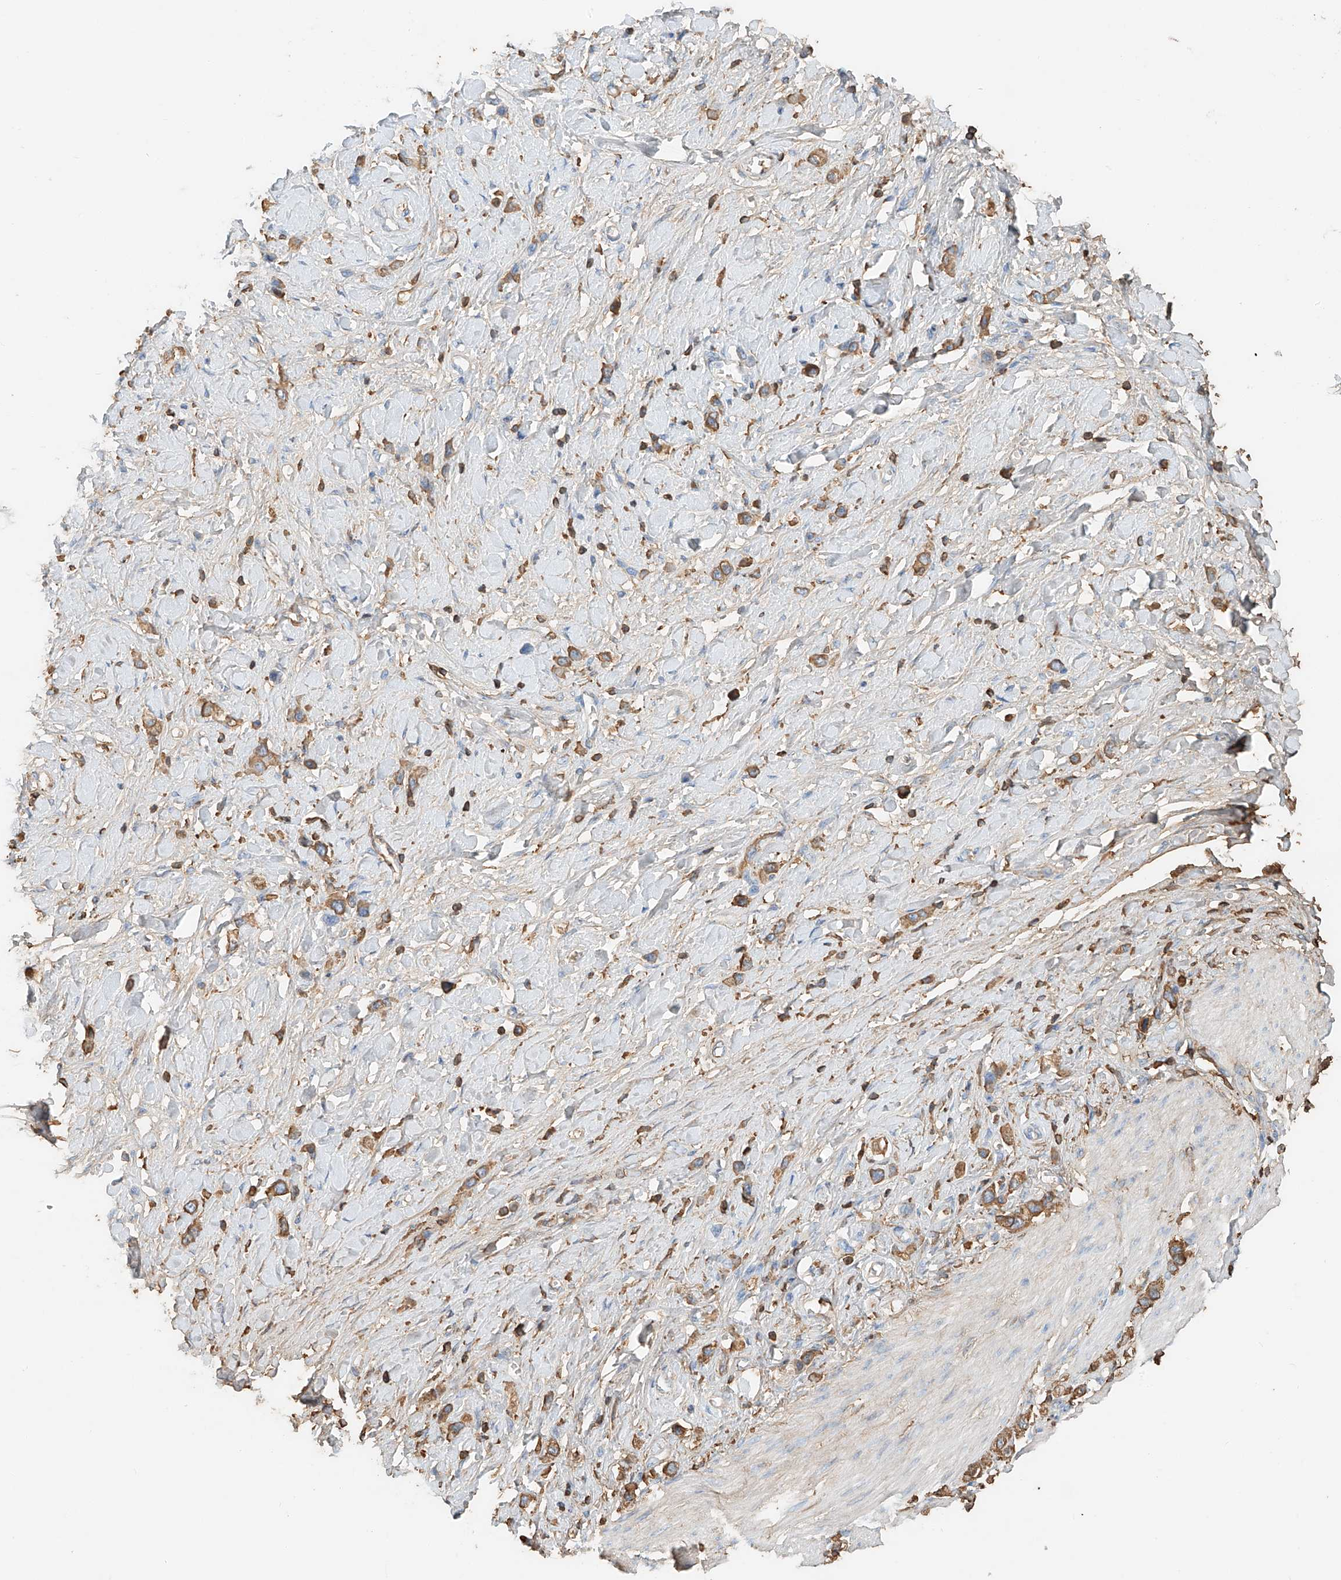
{"staining": {"intensity": "moderate", "quantity": "25%-75%", "location": "cytoplasmic/membranous"}, "tissue": "stomach cancer", "cell_type": "Tumor cells", "image_type": "cancer", "snomed": [{"axis": "morphology", "description": "Normal tissue, NOS"}, {"axis": "morphology", "description": "Adenocarcinoma, NOS"}, {"axis": "topography", "description": "Stomach, upper"}, {"axis": "topography", "description": "Stomach"}], "caption": "Stomach cancer (adenocarcinoma) was stained to show a protein in brown. There is medium levels of moderate cytoplasmic/membranous staining in approximately 25%-75% of tumor cells.", "gene": "ZFP30", "patient": {"sex": "female", "age": 65}}